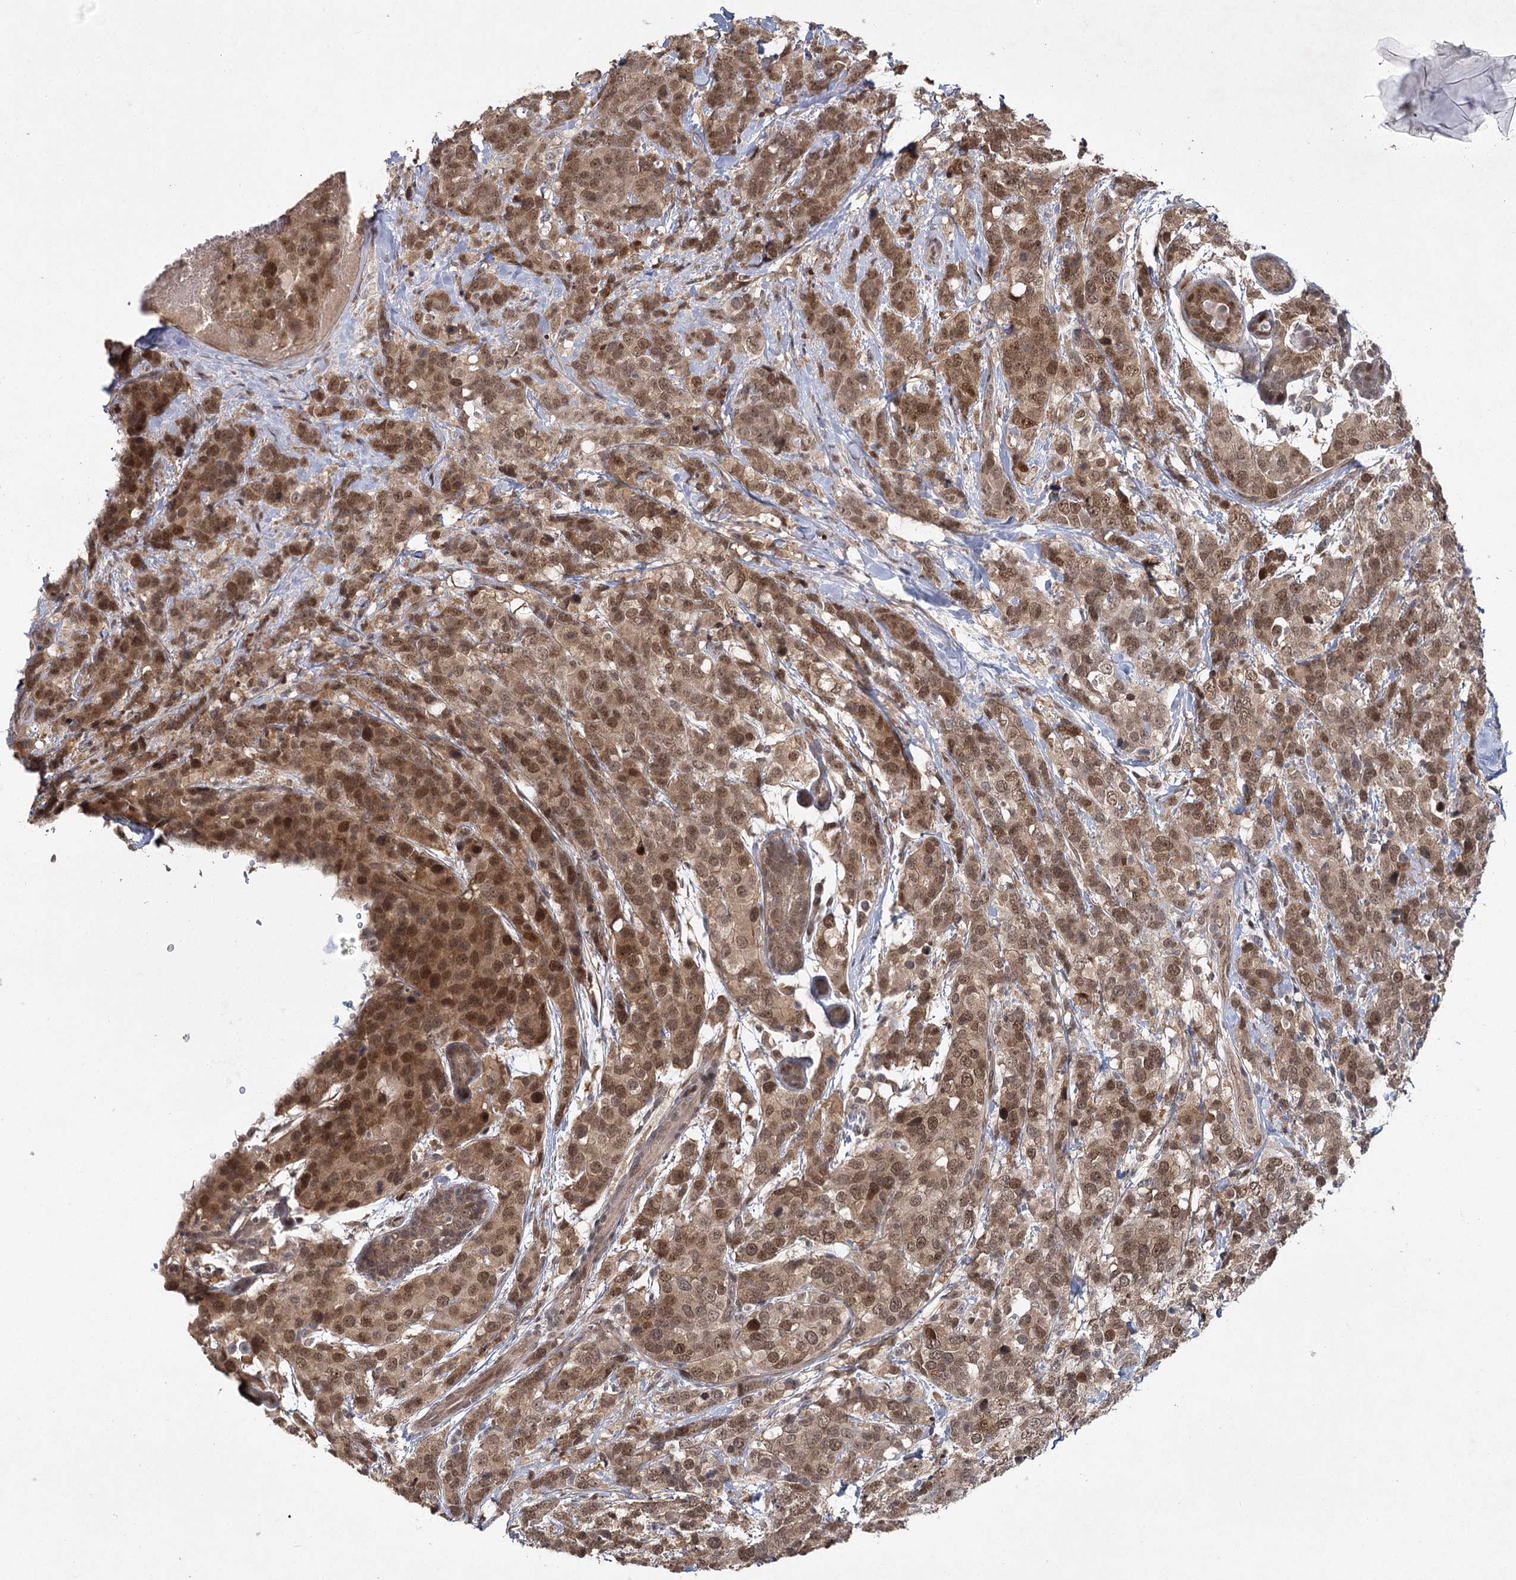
{"staining": {"intensity": "moderate", "quantity": ">75%", "location": "cytoplasmic/membranous,nuclear"}, "tissue": "breast cancer", "cell_type": "Tumor cells", "image_type": "cancer", "snomed": [{"axis": "morphology", "description": "Lobular carcinoma"}, {"axis": "topography", "description": "Breast"}], "caption": "About >75% of tumor cells in breast lobular carcinoma demonstrate moderate cytoplasmic/membranous and nuclear protein expression as visualized by brown immunohistochemical staining.", "gene": "DCUN1D4", "patient": {"sex": "female", "age": 59}}